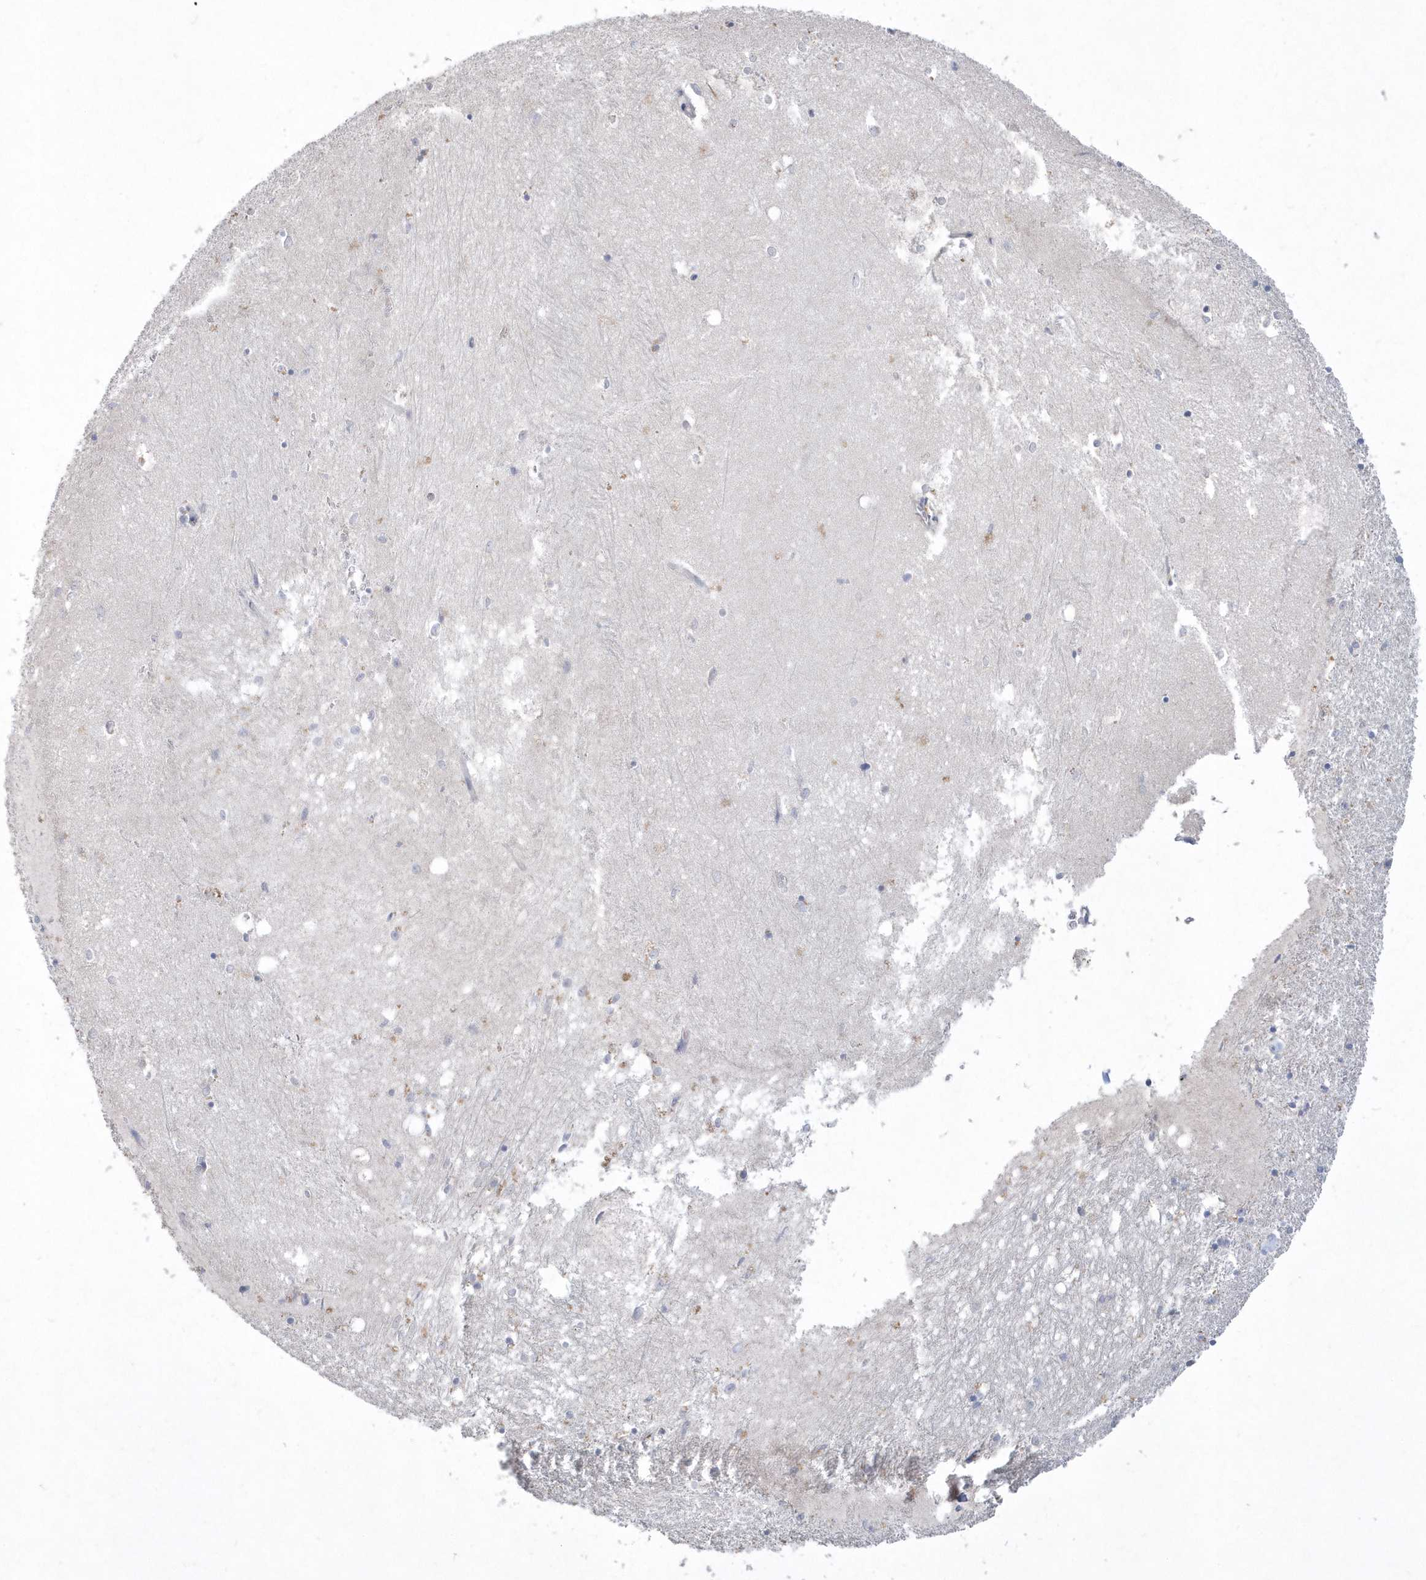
{"staining": {"intensity": "negative", "quantity": "none", "location": "none"}, "tissue": "hippocampus", "cell_type": "Glial cells", "image_type": "normal", "snomed": [{"axis": "morphology", "description": "Normal tissue, NOS"}, {"axis": "topography", "description": "Hippocampus"}], "caption": "Glial cells are negative for protein expression in unremarkable human hippocampus. The staining is performed using DAB (3,3'-diaminobenzidine) brown chromogen with nuclei counter-stained in using hematoxylin.", "gene": "TSPEAR", "patient": {"sex": "female", "age": 64}}